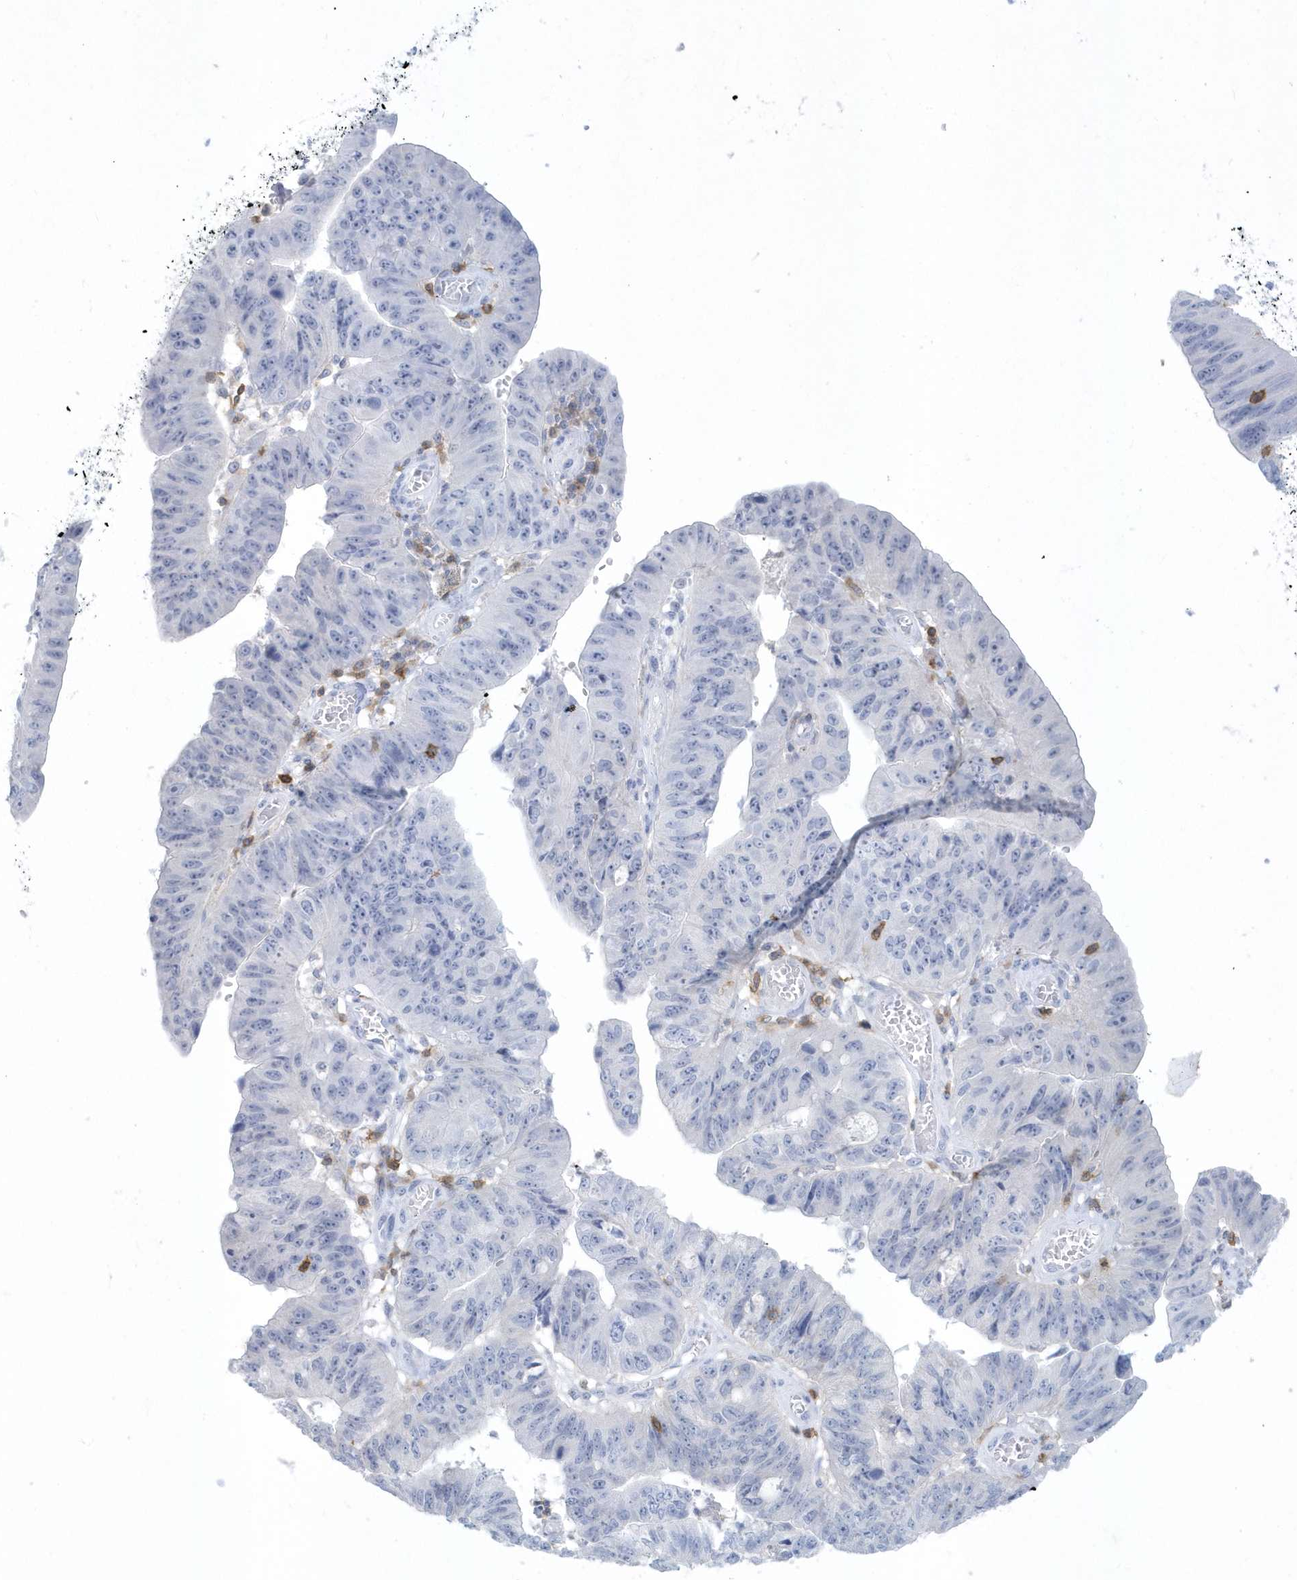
{"staining": {"intensity": "negative", "quantity": "none", "location": "none"}, "tissue": "stomach cancer", "cell_type": "Tumor cells", "image_type": "cancer", "snomed": [{"axis": "morphology", "description": "Adenocarcinoma, NOS"}, {"axis": "topography", "description": "Stomach"}], "caption": "This micrograph is of adenocarcinoma (stomach) stained with immunohistochemistry (IHC) to label a protein in brown with the nuclei are counter-stained blue. There is no positivity in tumor cells.", "gene": "PSD4", "patient": {"sex": "male", "age": 59}}